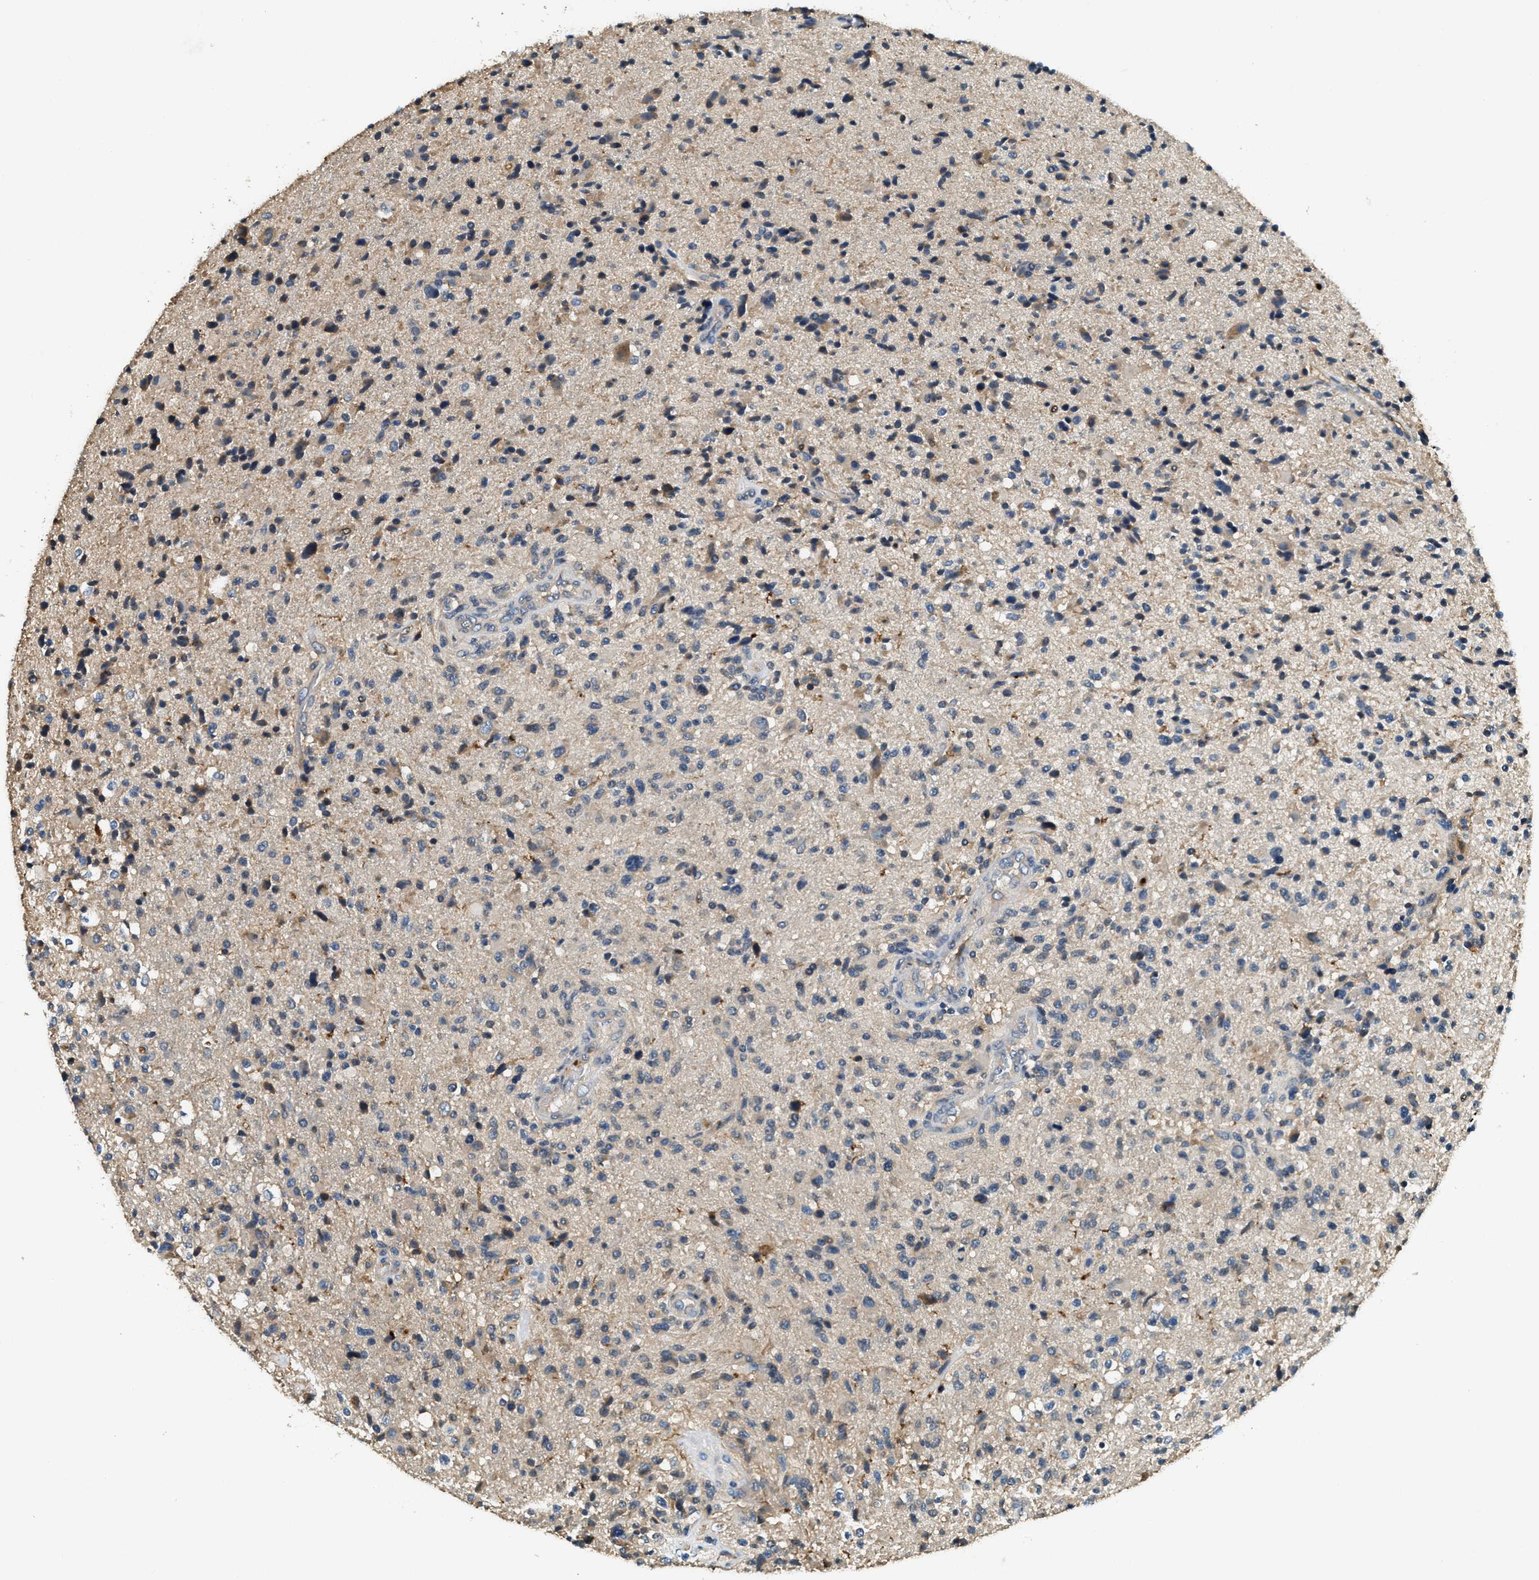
{"staining": {"intensity": "weak", "quantity": "<25%", "location": "cytoplasmic/membranous"}, "tissue": "glioma", "cell_type": "Tumor cells", "image_type": "cancer", "snomed": [{"axis": "morphology", "description": "Glioma, malignant, High grade"}, {"axis": "topography", "description": "Brain"}], "caption": "High power microscopy histopathology image of an immunohistochemistry image of glioma, revealing no significant expression in tumor cells.", "gene": "ANXA3", "patient": {"sex": "male", "age": 72}}